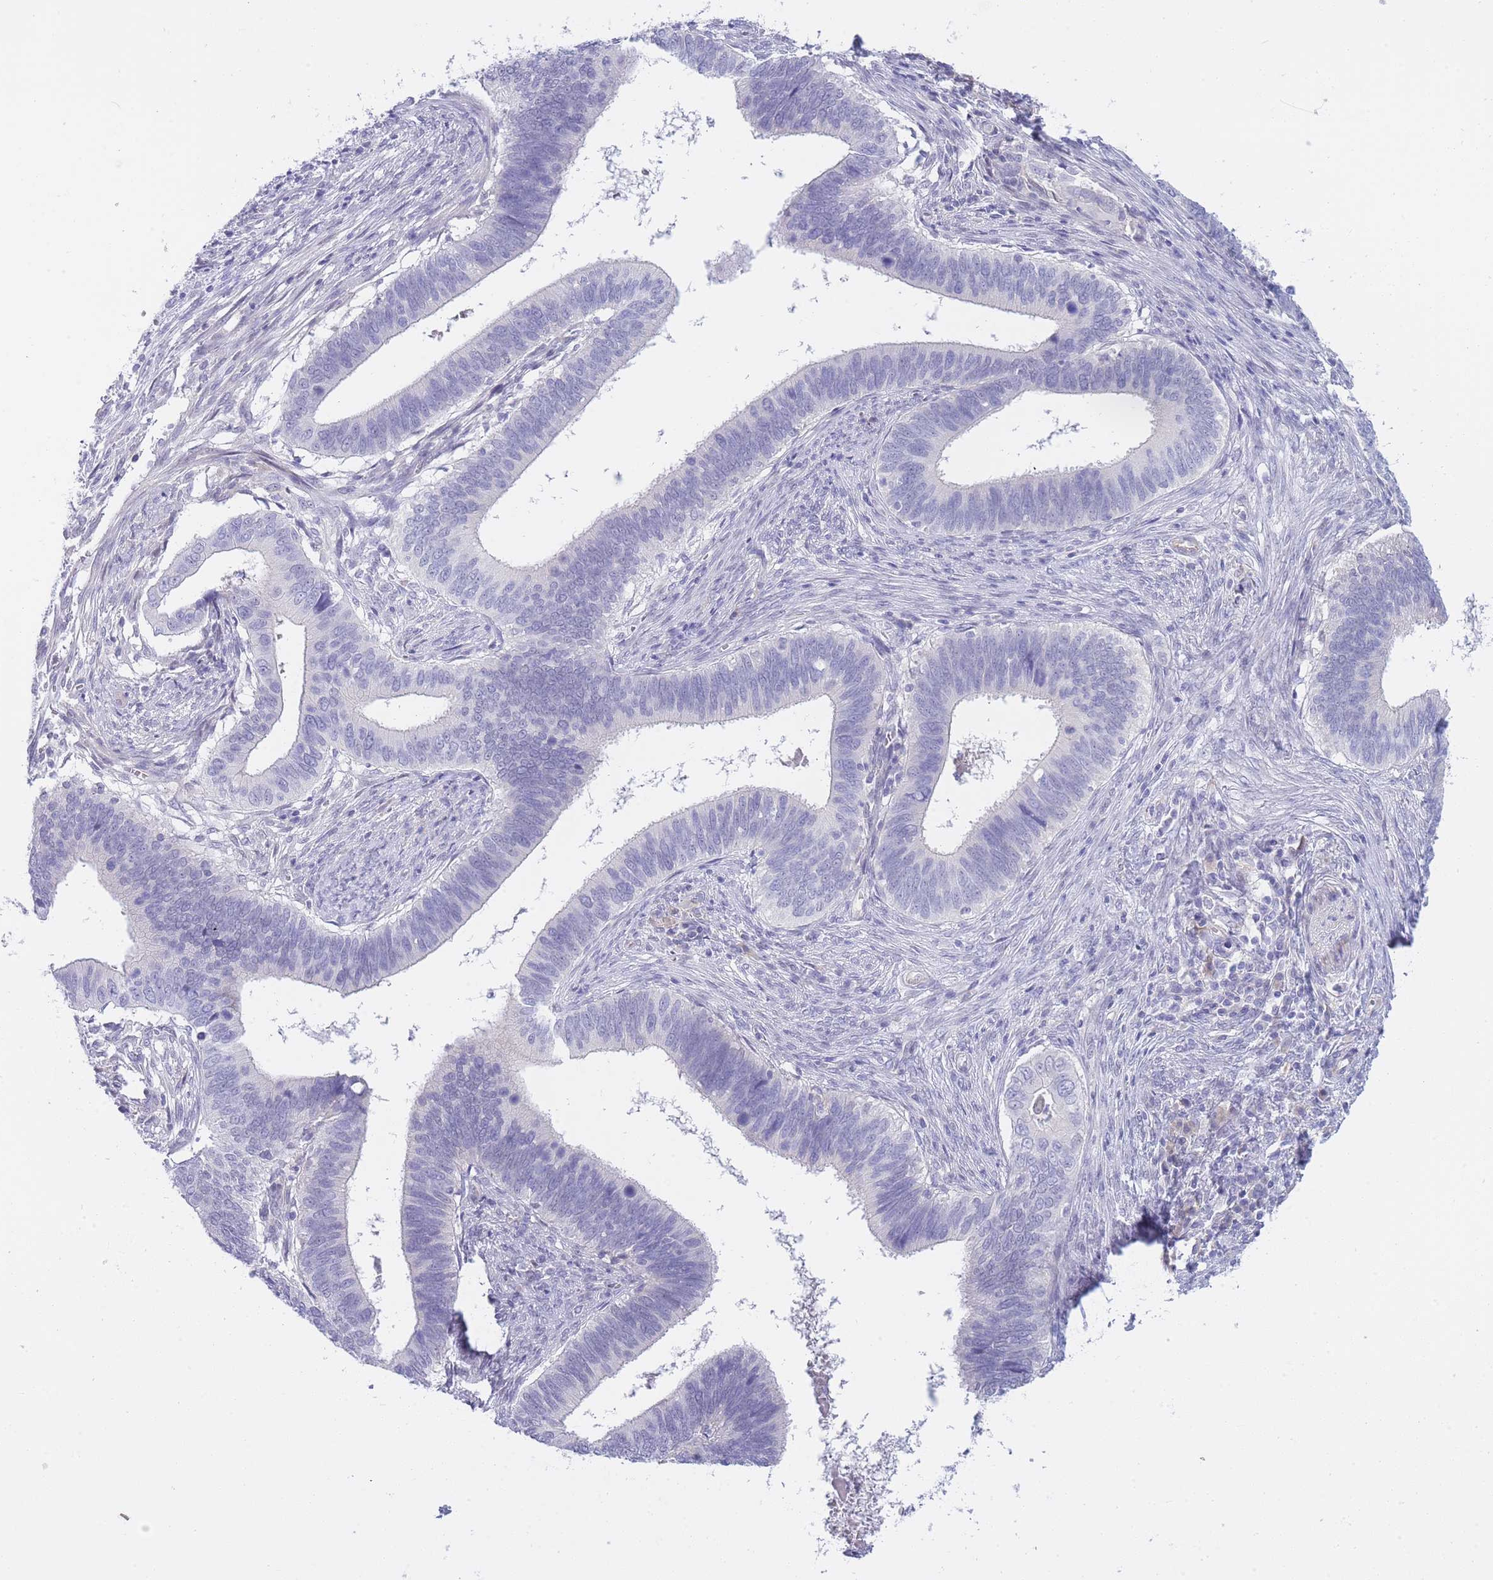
{"staining": {"intensity": "negative", "quantity": "none", "location": "none"}, "tissue": "cervical cancer", "cell_type": "Tumor cells", "image_type": "cancer", "snomed": [{"axis": "morphology", "description": "Adenocarcinoma, NOS"}, {"axis": "topography", "description": "Cervix"}], "caption": "Immunohistochemistry (IHC) image of neoplastic tissue: cervical cancer stained with DAB exhibits no significant protein staining in tumor cells. (DAB immunohistochemistry (IHC), high magnification).", "gene": "PRR23B", "patient": {"sex": "female", "age": 42}}